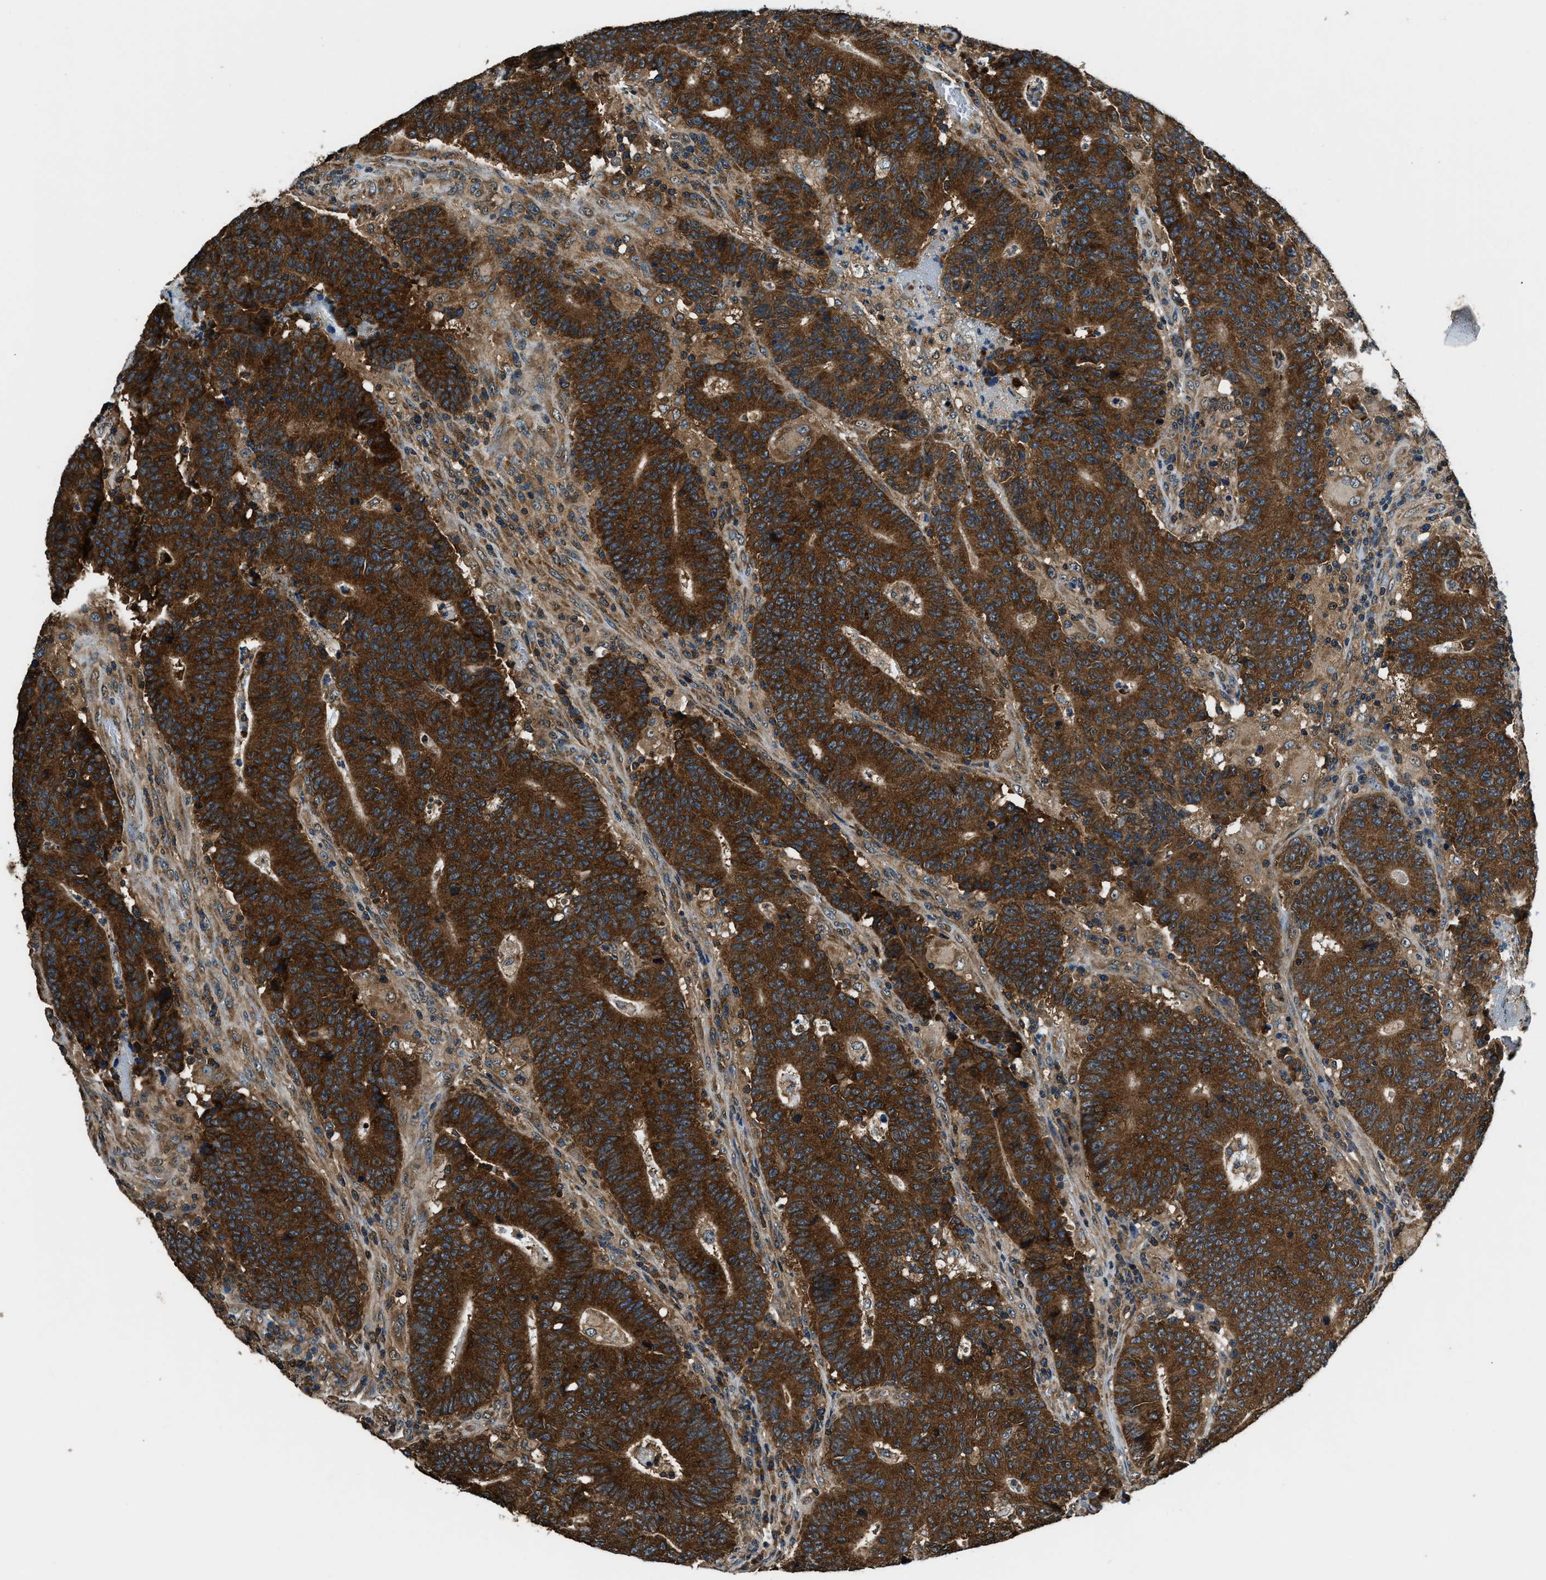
{"staining": {"intensity": "strong", "quantity": ">75%", "location": "cytoplasmic/membranous"}, "tissue": "colorectal cancer", "cell_type": "Tumor cells", "image_type": "cancer", "snomed": [{"axis": "morphology", "description": "Normal tissue, NOS"}, {"axis": "morphology", "description": "Adenocarcinoma, NOS"}, {"axis": "topography", "description": "Colon"}], "caption": "Protein analysis of colorectal cancer (adenocarcinoma) tissue displays strong cytoplasmic/membranous expression in approximately >75% of tumor cells.", "gene": "ARFGAP2", "patient": {"sex": "female", "age": 75}}